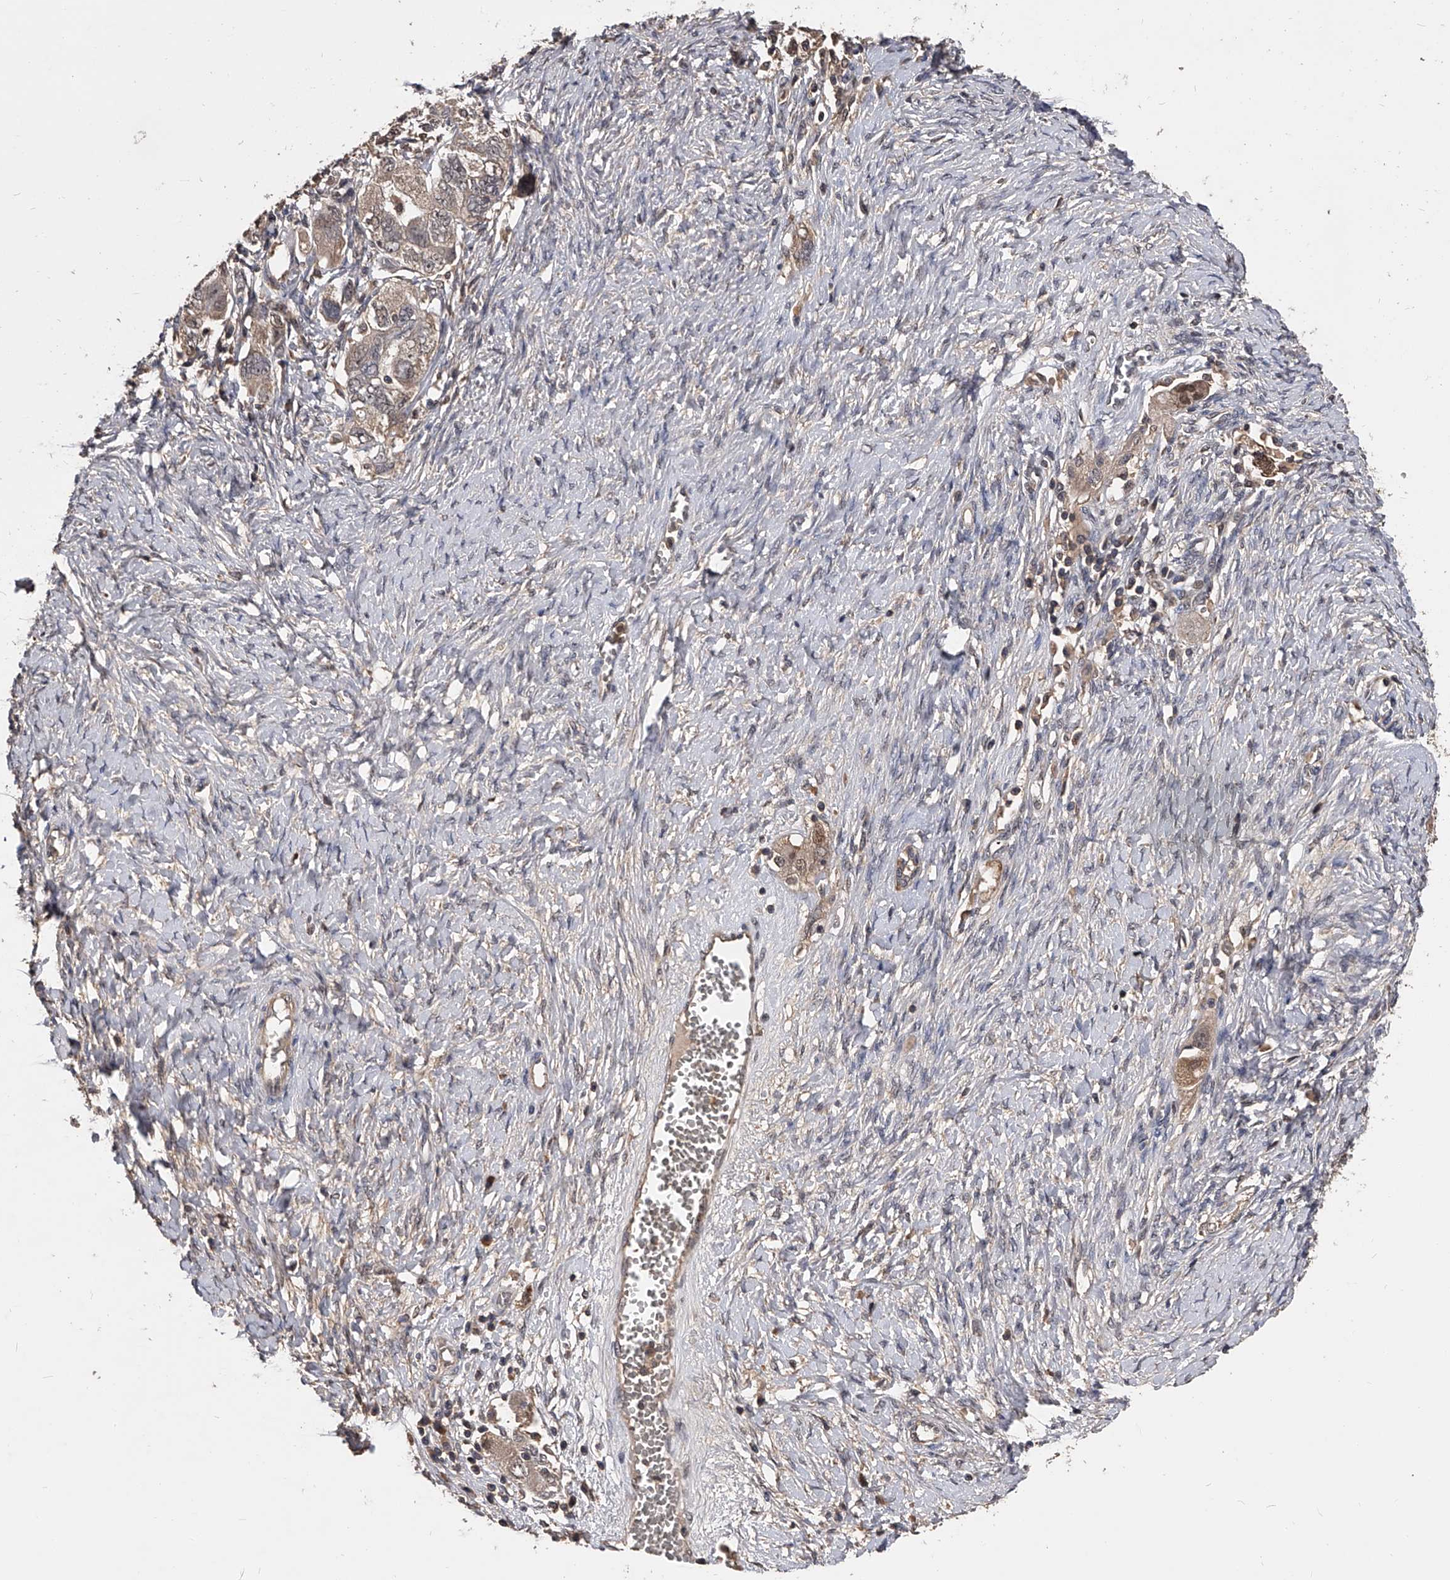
{"staining": {"intensity": "negative", "quantity": "none", "location": "none"}, "tissue": "ovarian cancer", "cell_type": "Tumor cells", "image_type": "cancer", "snomed": [{"axis": "morphology", "description": "Carcinoma, NOS"}, {"axis": "morphology", "description": "Cystadenocarcinoma, serous, NOS"}, {"axis": "topography", "description": "Ovary"}], "caption": "A high-resolution photomicrograph shows immunohistochemistry (IHC) staining of ovarian serous cystadenocarcinoma, which demonstrates no significant expression in tumor cells.", "gene": "EFCAB7", "patient": {"sex": "female", "age": 69}}